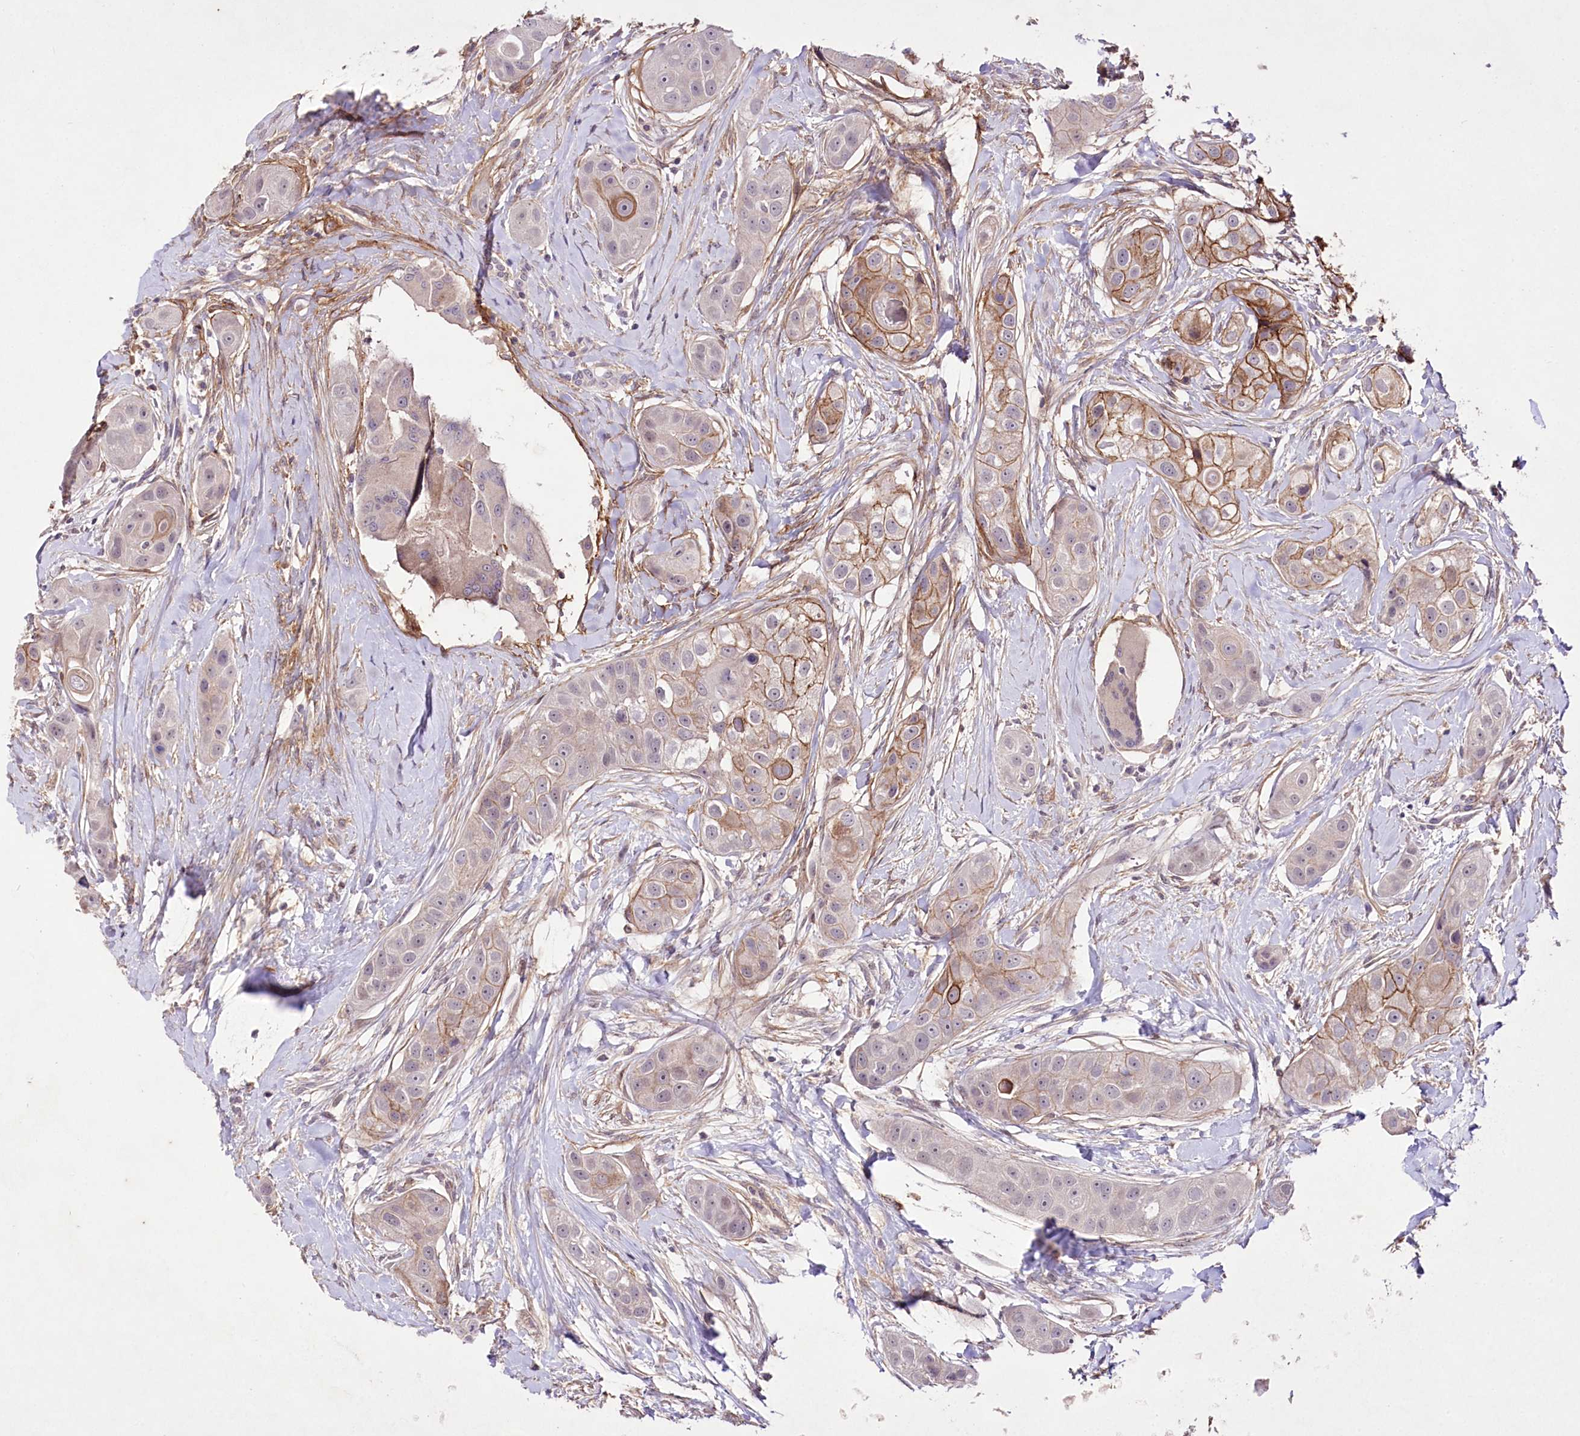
{"staining": {"intensity": "moderate", "quantity": "25%-75%", "location": "cytoplasmic/membranous"}, "tissue": "head and neck cancer", "cell_type": "Tumor cells", "image_type": "cancer", "snomed": [{"axis": "morphology", "description": "Normal tissue, NOS"}, {"axis": "morphology", "description": "Squamous cell carcinoma, NOS"}, {"axis": "topography", "description": "Skeletal muscle"}, {"axis": "topography", "description": "Head-Neck"}], "caption": "Immunohistochemical staining of head and neck cancer exhibits medium levels of moderate cytoplasmic/membranous staining in approximately 25%-75% of tumor cells.", "gene": "ENPP1", "patient": {"sex": "male", "age": 51}}